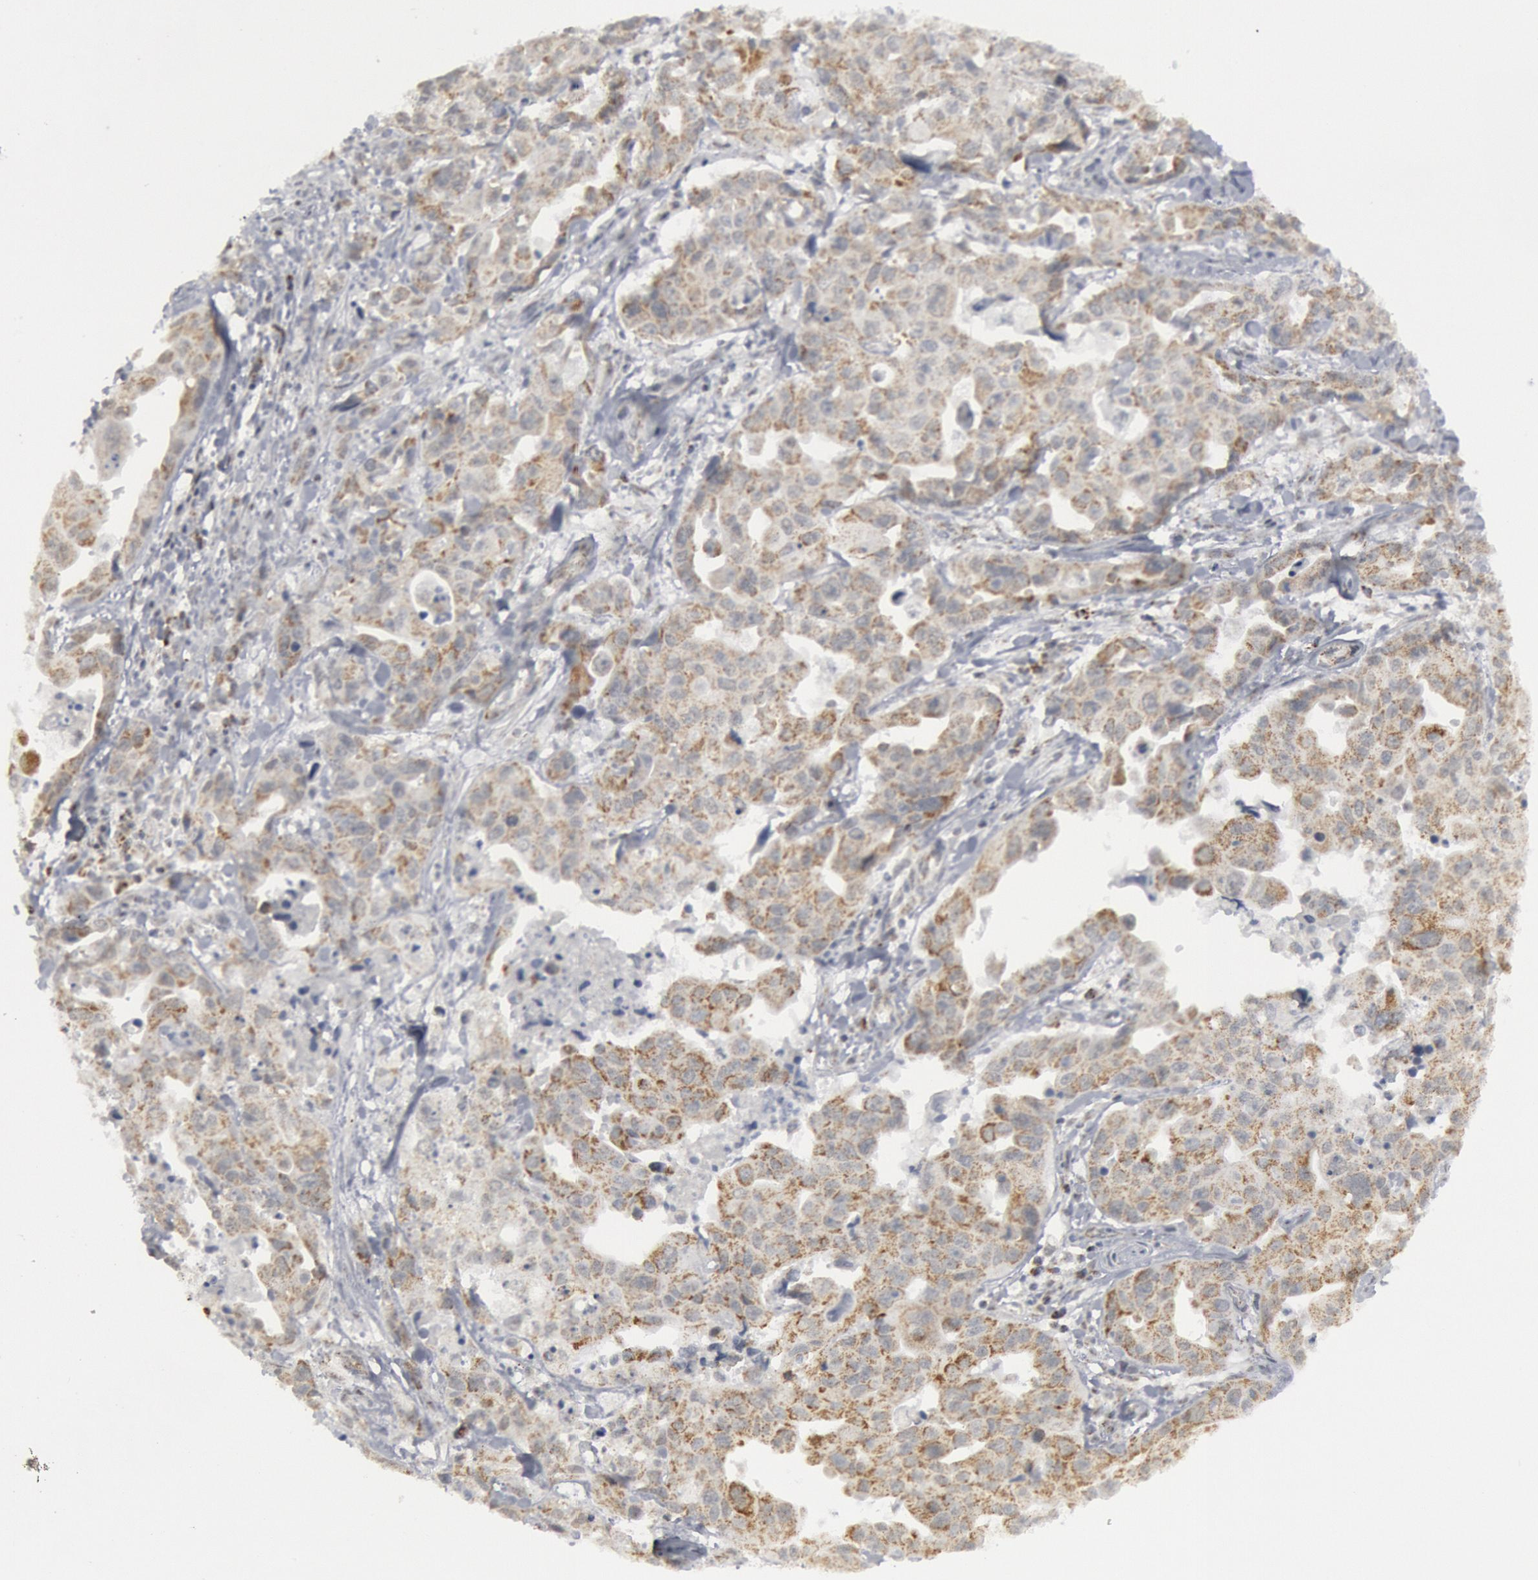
{"staining": {"intensity": "weak", "quantity": "25%-75%", "location": "cytoplasmic/membranous"}, "tissue": "lung cancer", "cell_type": "Tumor cells", "image_type": "cancer", "snomed": [{"axis": "morphology", "description": "Adenocarcinoma, NOS"}, {"axis": "topography", "description": "Lung"}], "caption": "Immunohistochemical staining of adenocarcinoma (lung) exhibits low levels of weak cytoplasmic/membranous protein positivity in approximately 25%-75% of tumor cells.", "gene": "CASP9", "patient": {"sex": "male", "age": 64}}